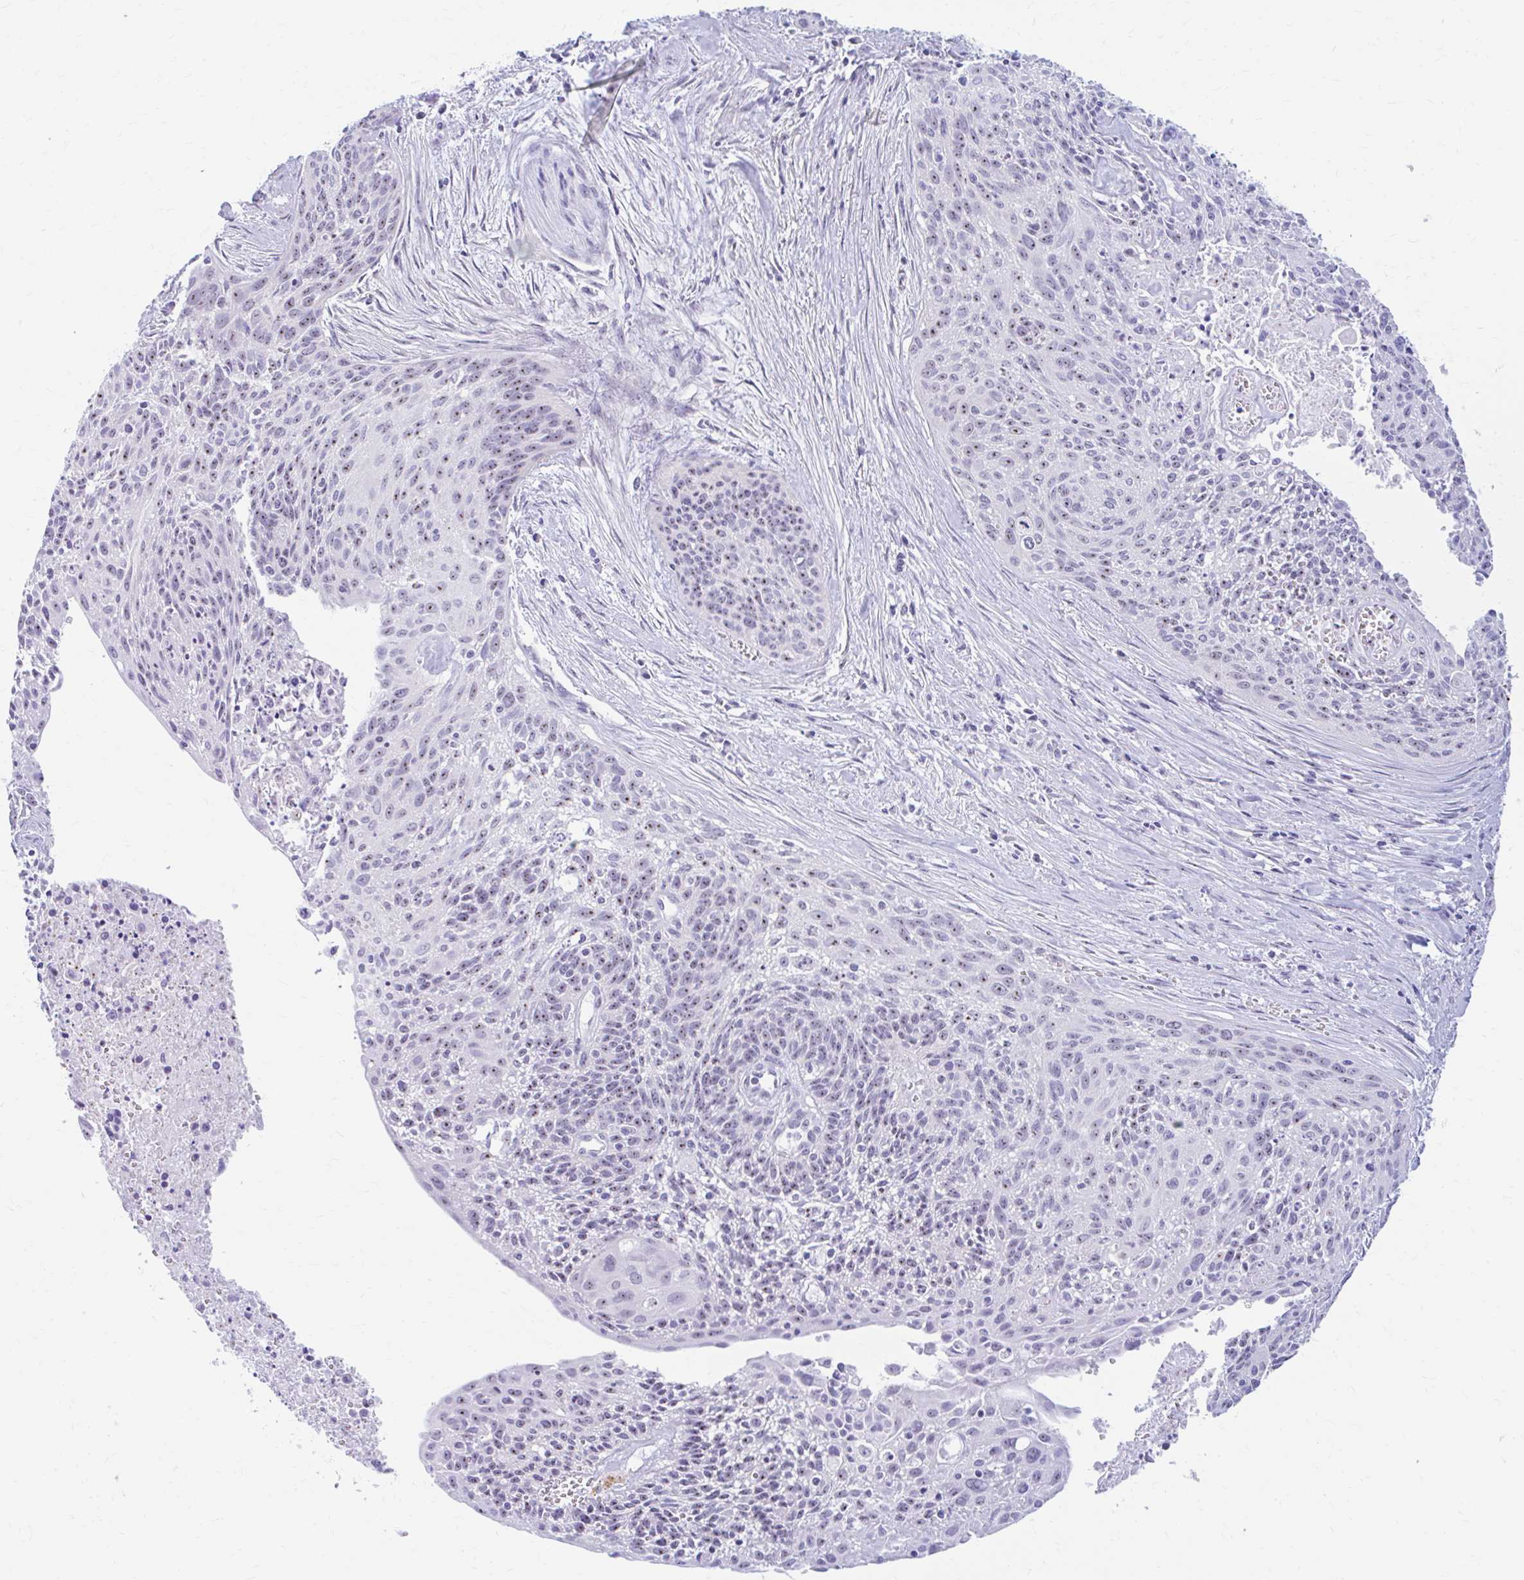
{"staining": {"intensity": "moderate", "quantity": ">75%", "location": "nuclear"}, "tissue": "cervical cancer", "cell_type": "Tumor cells", "image_type": "cancer", "snomed": [{"axis": "morphology", "description": "Squamous cell carcinoma, NOS"}, {"axis": "topography", "description": "Cervix"}], "caption": "Cervical squamous cell carcinoma stained for a protein (brown) shows moderate nuclear positive expression in approximately >75% of tumor cells.", "gene": "FTSJ3", "patient": {"sex": "female", "age": 55}}